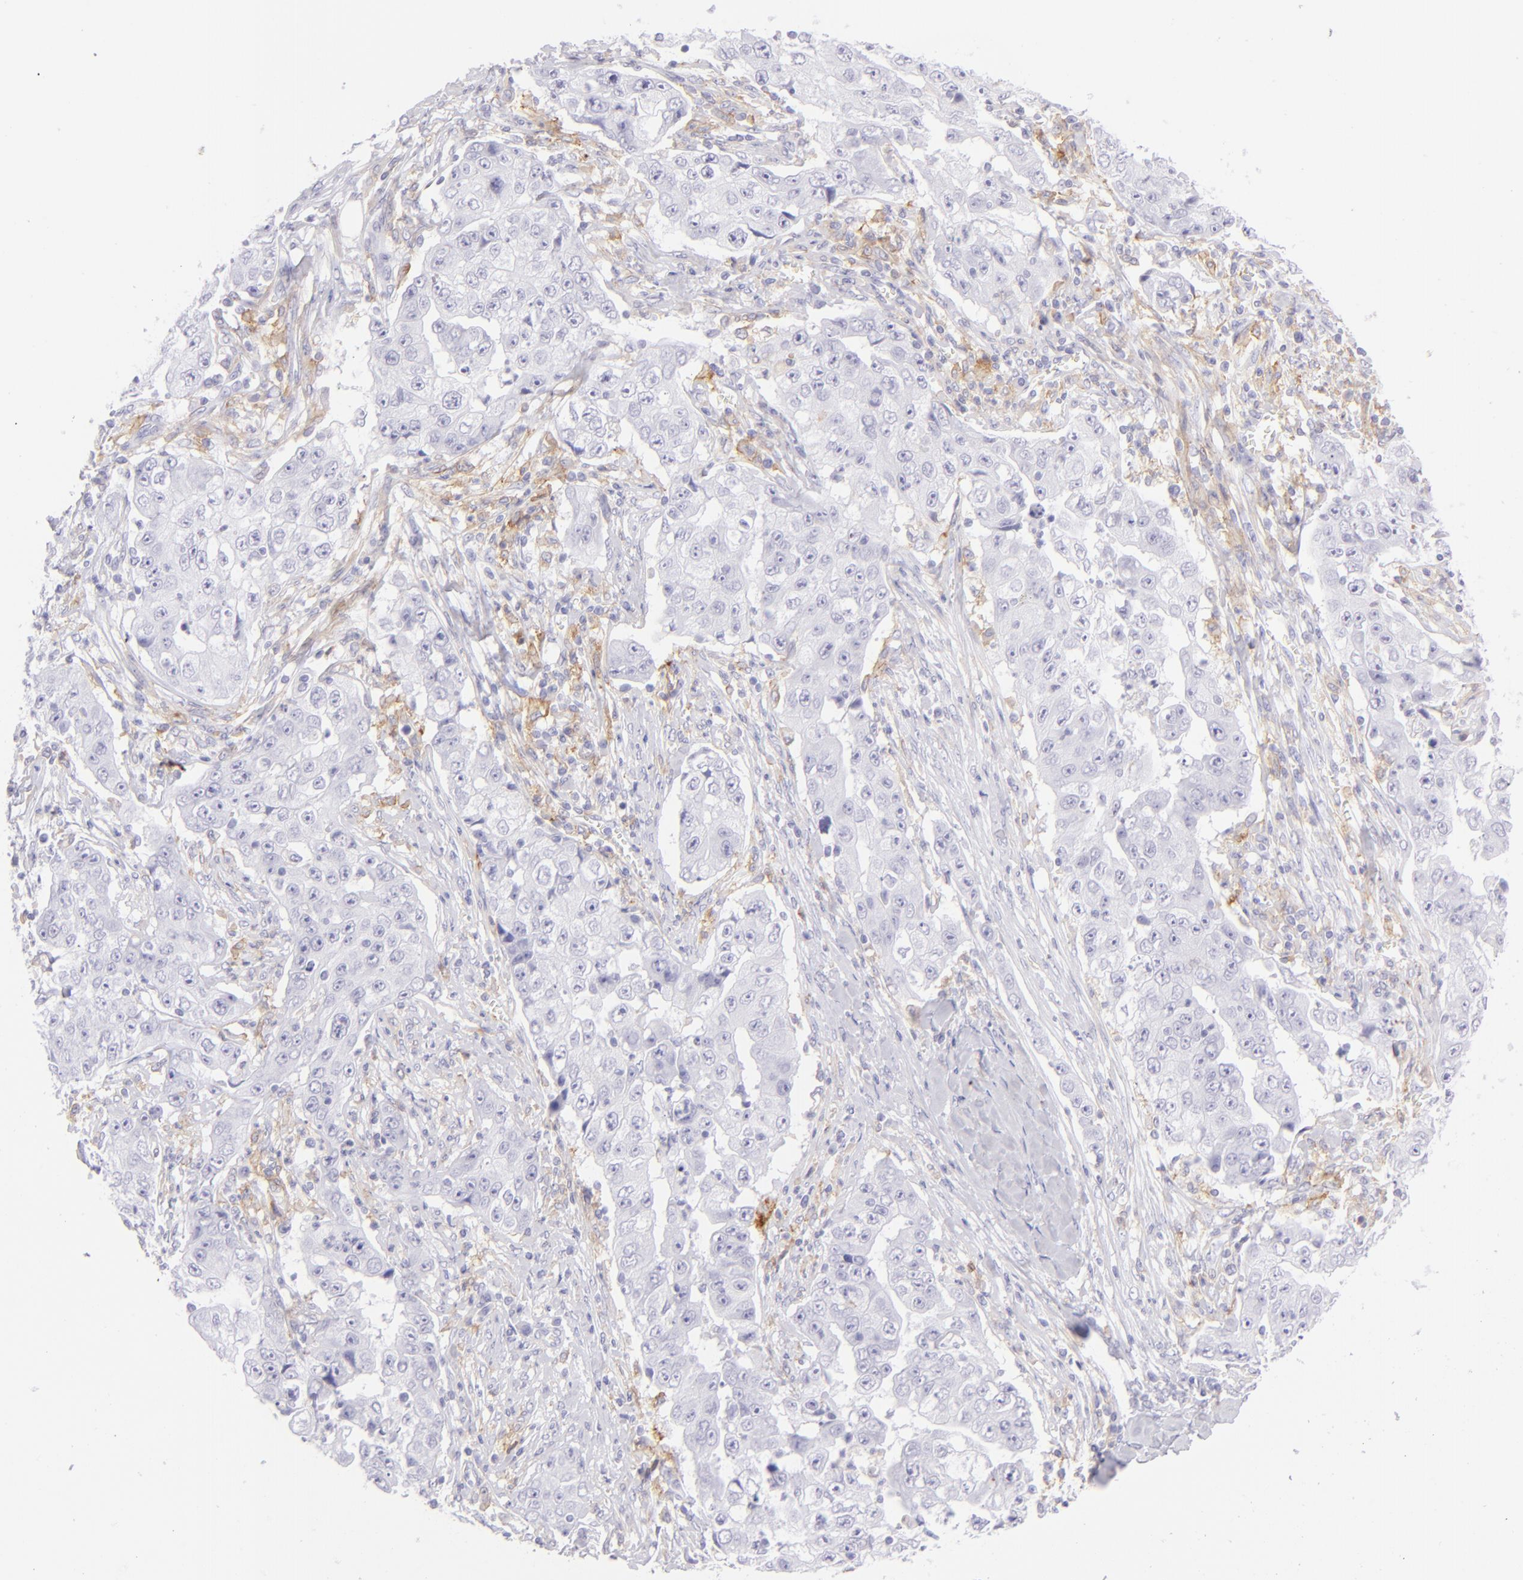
{"staining": {"intensity": "negative", "quantity": "none", "location": "none"}, "tissue": "lung cancer", "cell_type": "Tumor cells", "image_type": "cancer", "snomed": [{"axis": "morphology", "description": "Squamous cell carcinoma, NOS"}, {"axis": "topography", "description": "Lung"}], "caption": "Immunohistochemistry (IHC) micrograph of human lung cancer stained for a protein (brown), which shows no positivity in tumor cells.", "gene": "CD72", "patient": {"sex": "male", "age": 64}}